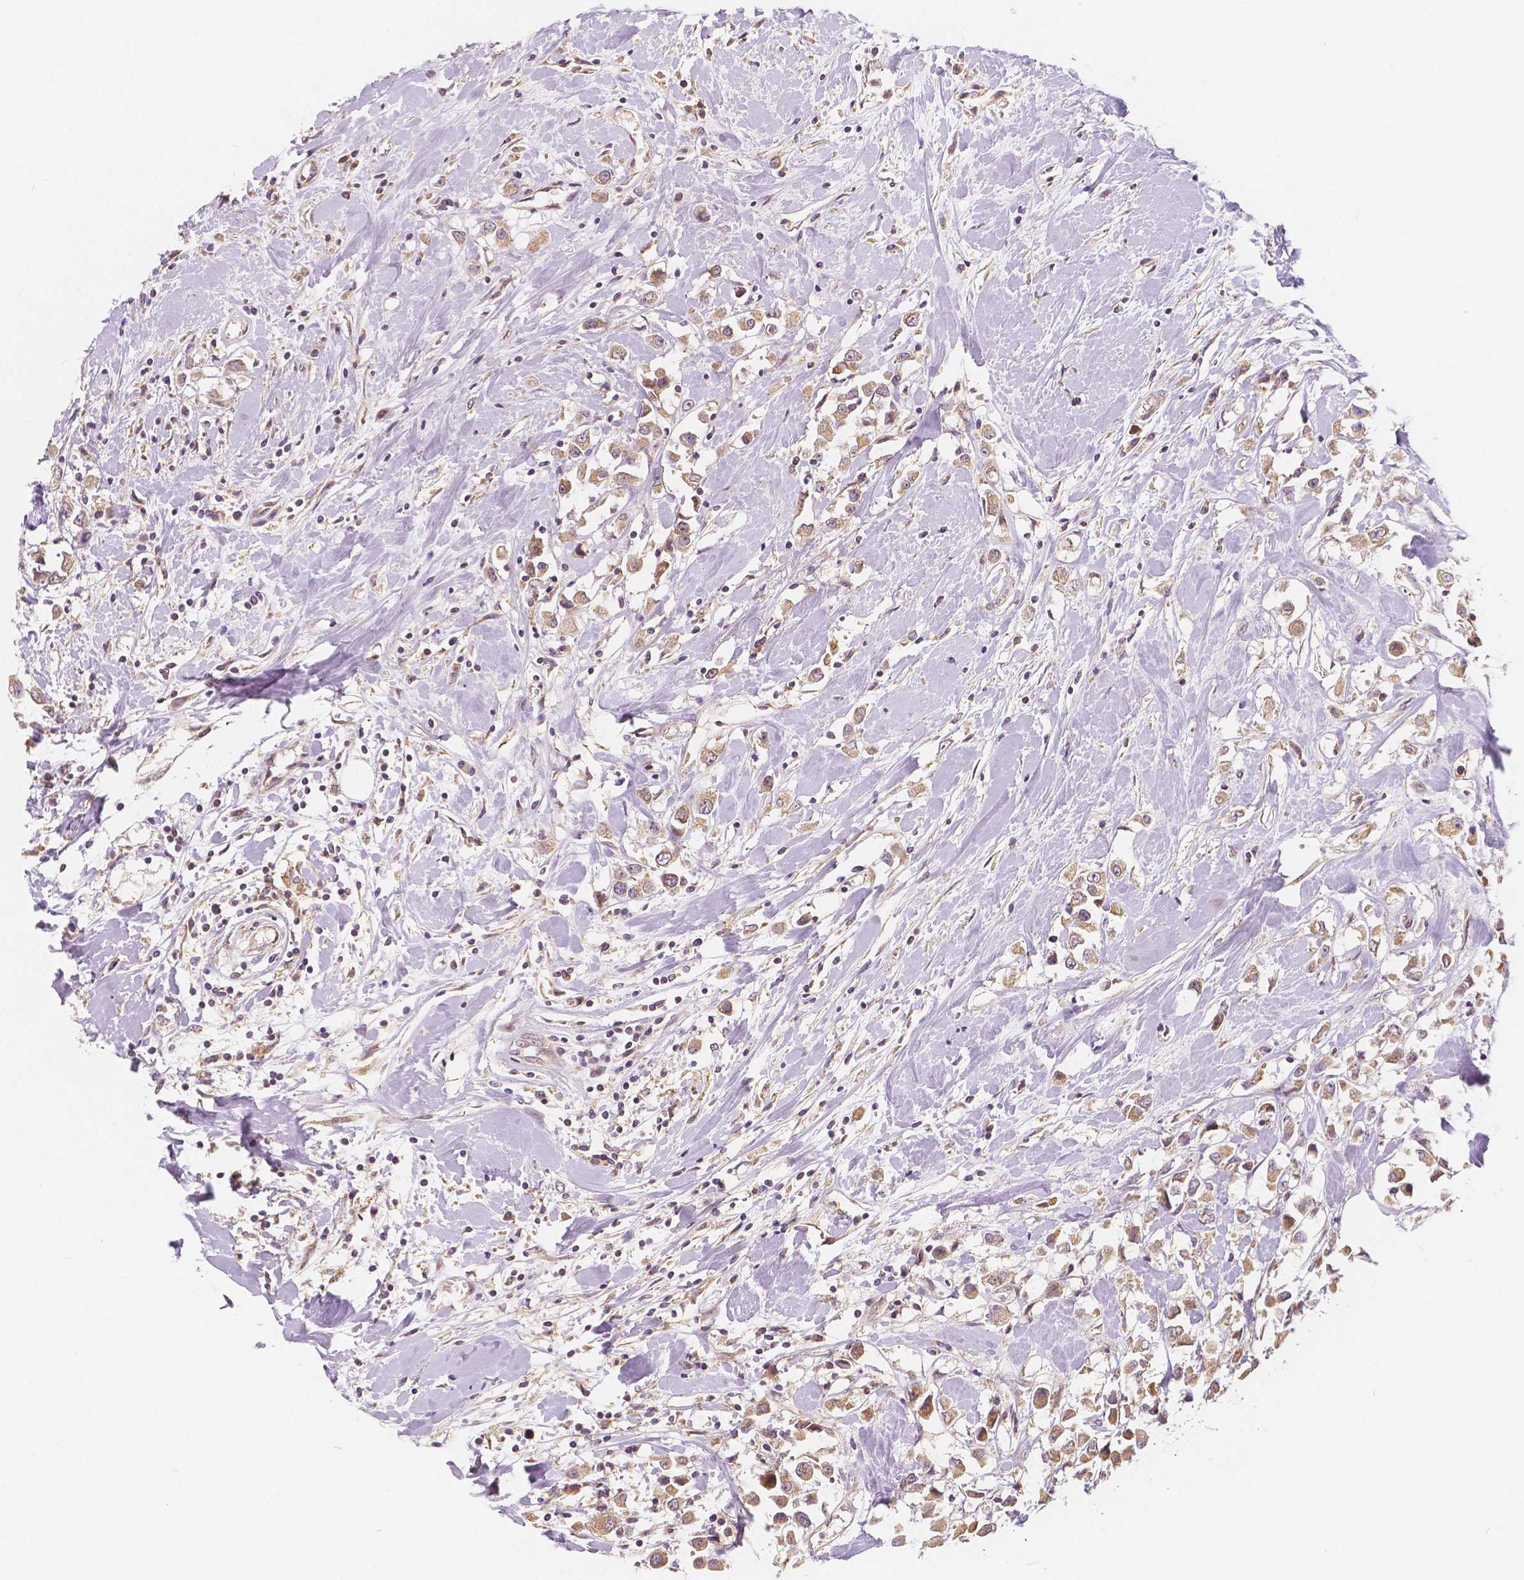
{"staining": {"intensity": "weak", "quantity": ">75%", "location": "cytoplasmic/membranous"}, "tissue": "breast cancer", "cell_type": "Tumor cells", "image_type": "cancer", "snomed": [{"axis": "morphology", "description": "Duct carcinoma"}, {"axis": "topography", "description": "Breast"}], "caption": "Brown immunohistochemical staining in human breast cancer shows weak cytoplasmic/membranous staining in approximately >75% of tumor cells.", "gene": "SNX12", "patient": {"sex": "female", "age": 61}}